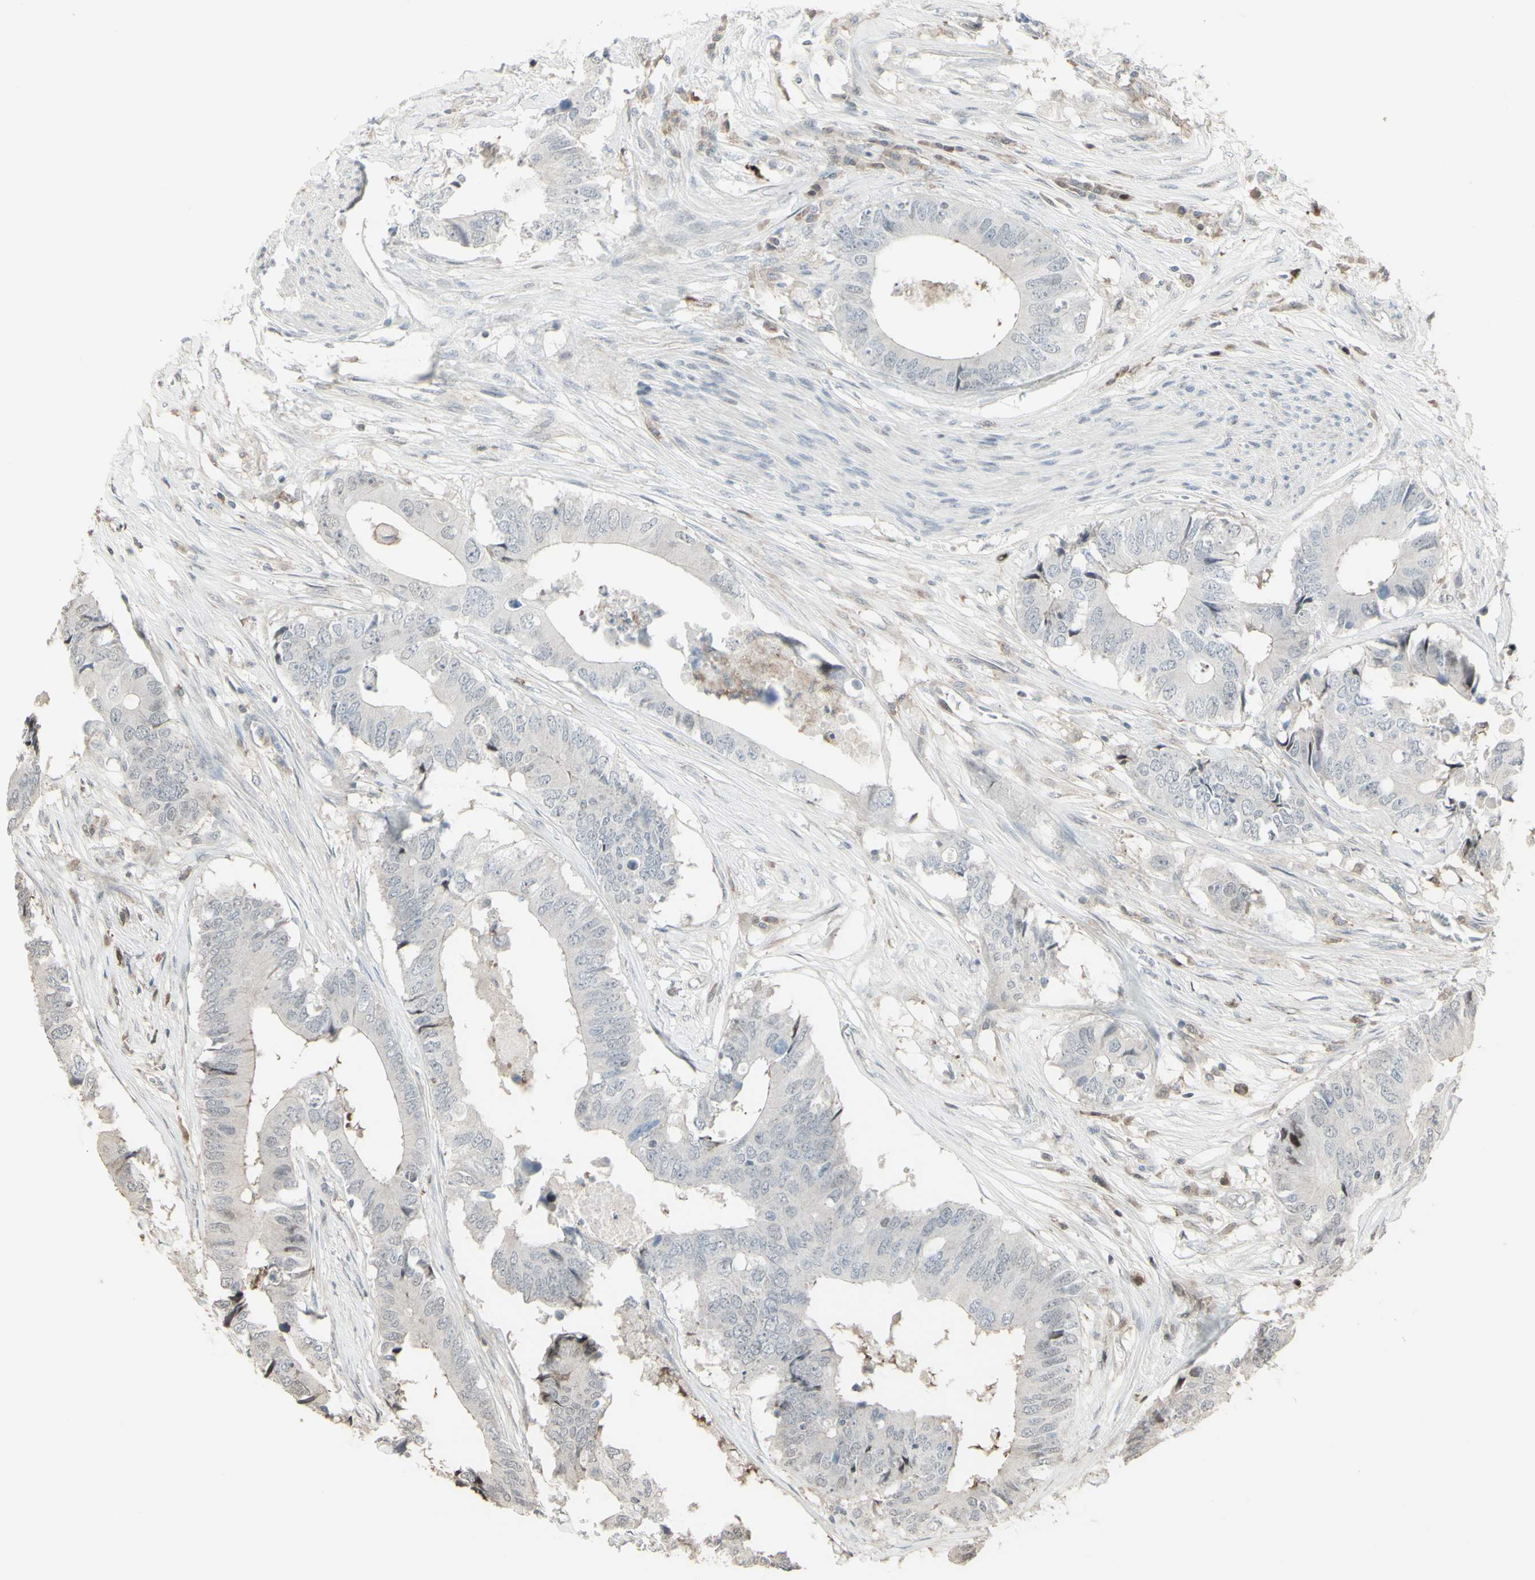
{"staining": {"intensity": "negative", "quantity": "none", "location": "none"}, "tissue": "colorectal cancer", "cell_type": "Tumor cells", "image_type": "cancer", "snomed": [{"axis": "morphology", "description": "Adenocarcinoma, NOS"}, {"axis": "topography", "description": "Colon"}], "caption": "IHC of colorectal cancer displays no expression in tumor cells.", "gene": "CD33", "patient": {"sex": "male", "age": 71}}